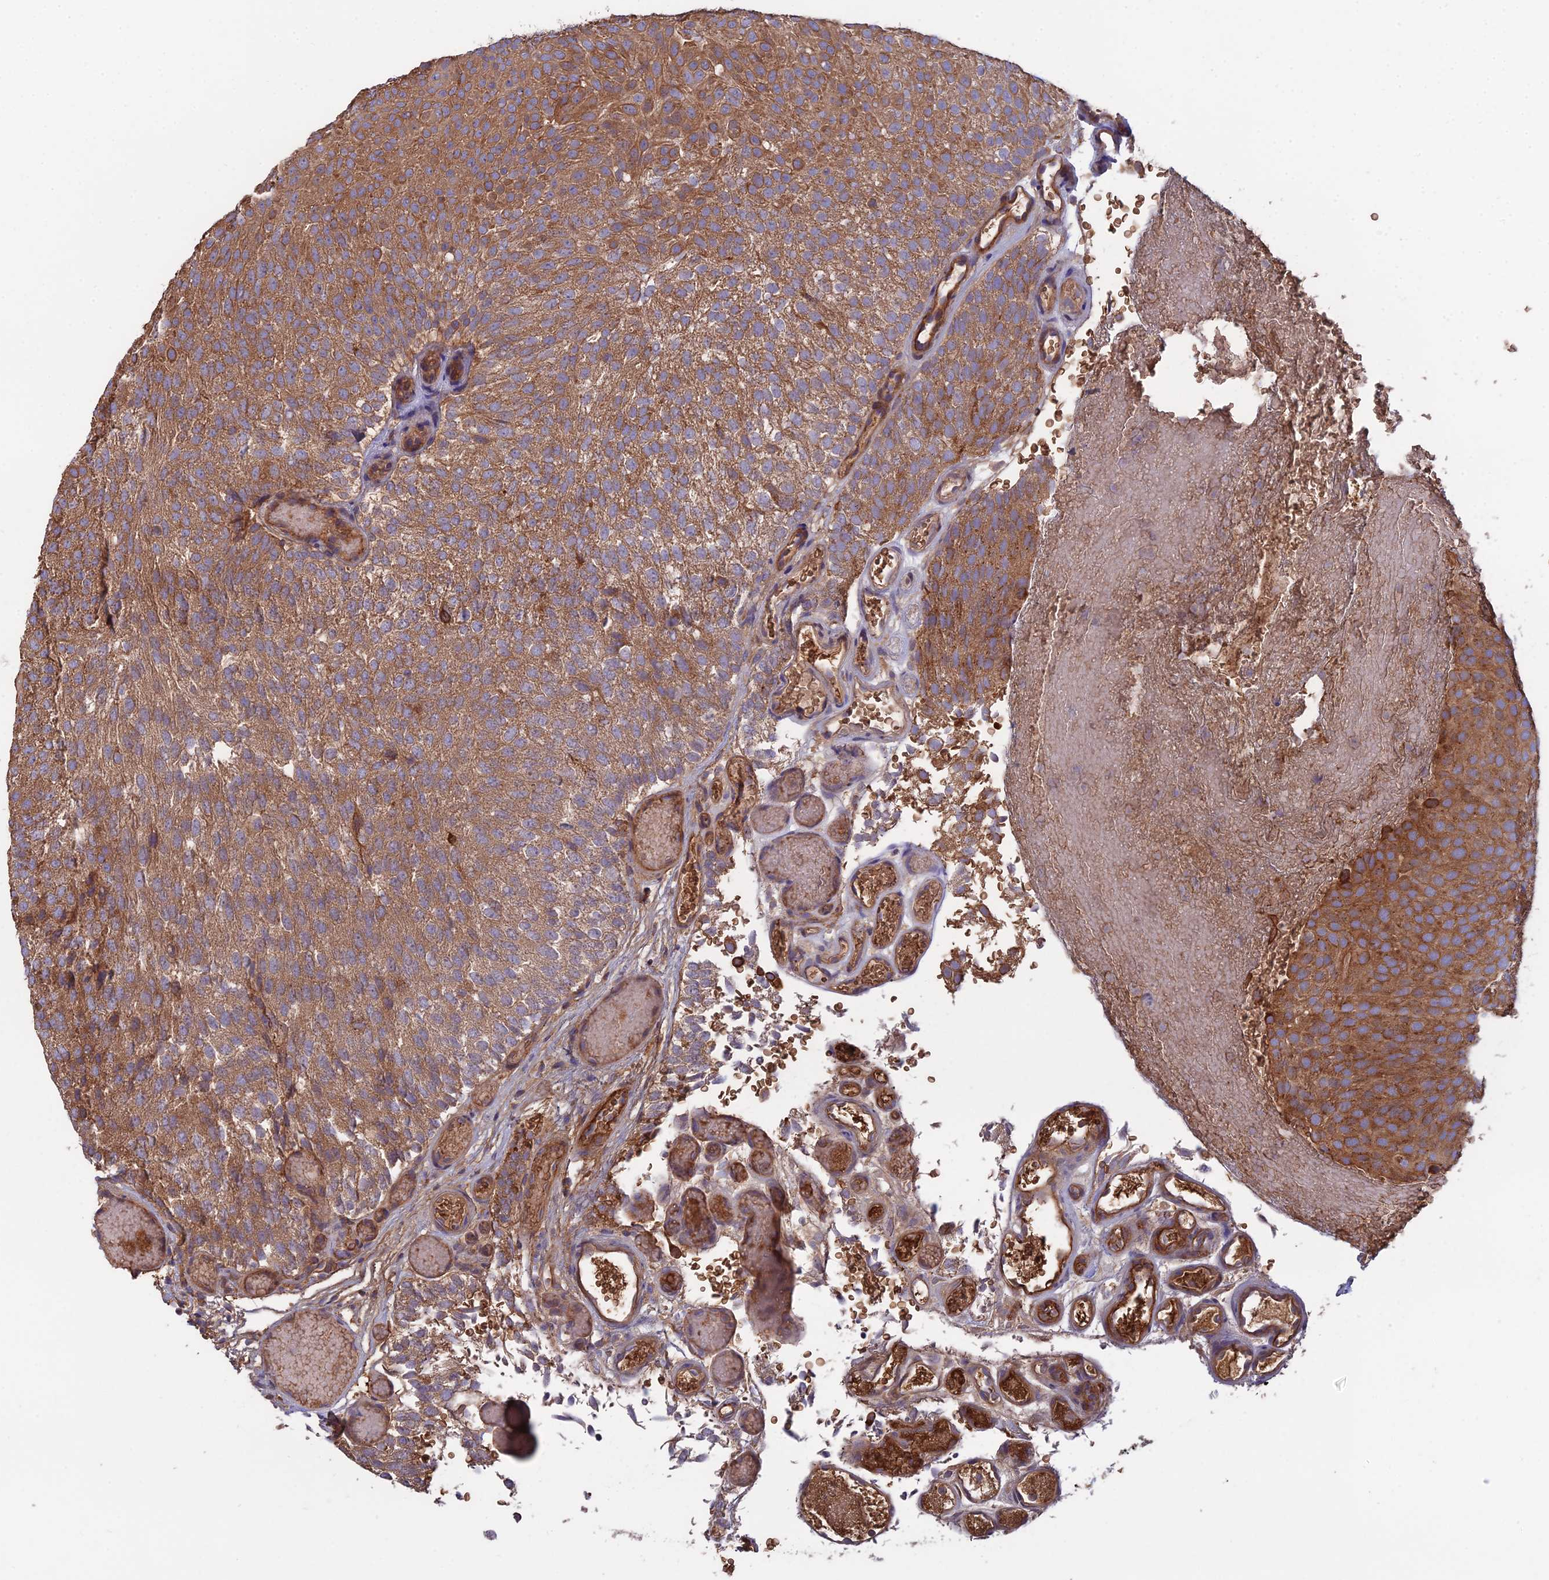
{"staining": {"intensity": "moderate", "quantity": ">75%", "location": "cytoplasmic/membranous"}, "tissue": "urothelial cancer", "cell_type": "Tumor cells", "image_type": "cancer", "snomed": [{"axis": "morphology", "description": "Urothelial carcinoma, Low grade"}, {"axis": "topography", "description": "Urinary bladder"}], "caption": "The immunohistochemical stain labels moderate cytoplasmic/membranous staining in tumor cells of urothelial carcinoma (low-grade) tissue. (DAB = brown stain, brightfield microscopy at high magnification).", "gene": "GALR2", "patient": {"sex": "male", "age": 78}}